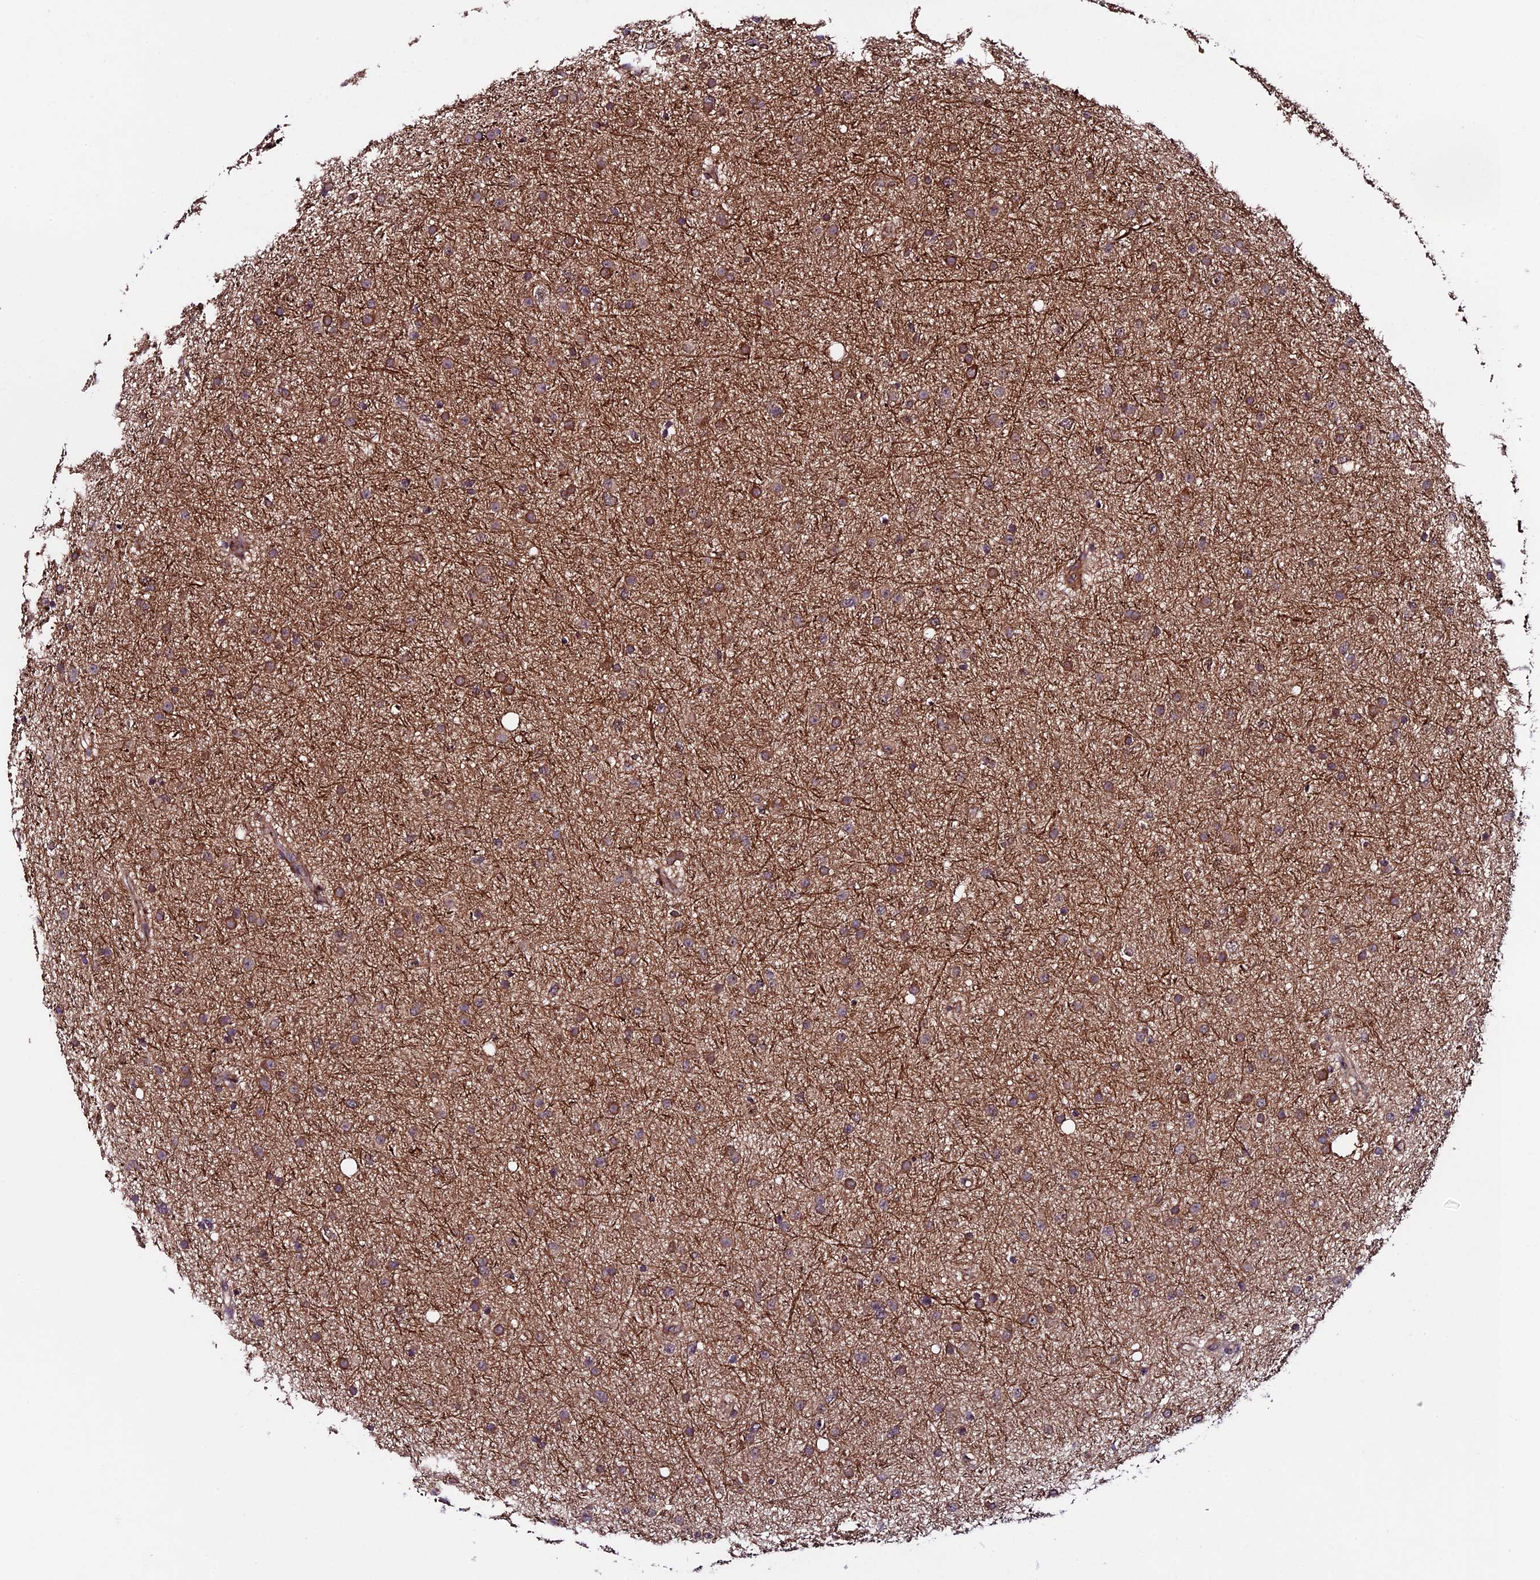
{"staining": {"intensity": "weak", "quantity": ">75%", "location": "nuclear"}, "tissue": "glioma", "cell_type": "Tumor cells", "image_type": "cancer", "snomed": [{"axis": "morphology", "description": "Glioma, malignant, Low grade"}, {"axis": "topography", "description": "Cerebral cortex"}], "caption": "Protein expression analysis of human malignant glioma (low-grade) reveals weak nuclear expression in approximately >75% of tumor cells.", "gene": "SIPA1L3", "patient": {"sex": "female", "age": 39}}